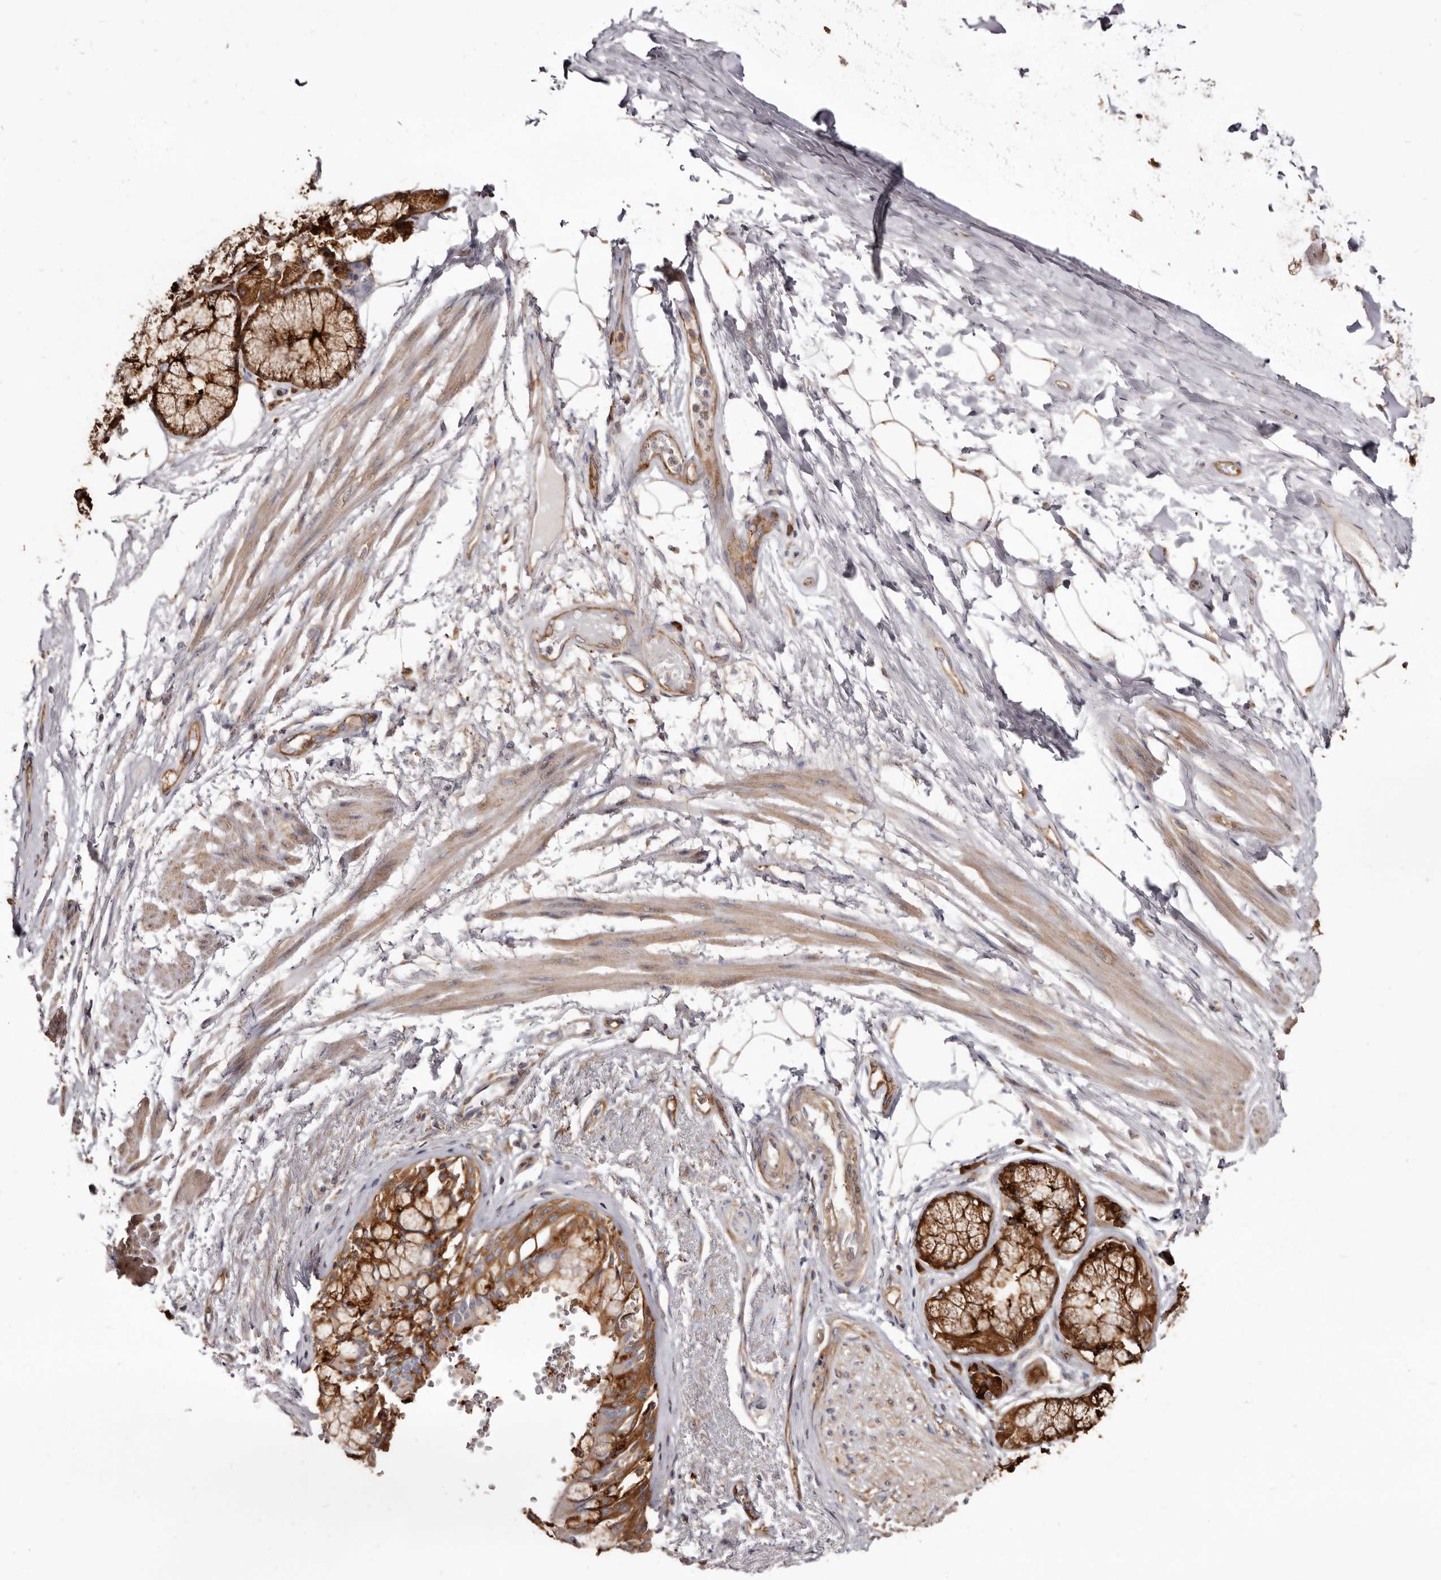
{"staining": {"intensity": "moderate", "quantity": "25%-75%", "location": "cytoplasmic/membranous"}, "tissue": "adipose tissue", "cell_type": "Adipocytes", "image_type": "normal", "snomed": [{"axis": "morphology", "description": "Normal tissue, NOS"}, {"axis": "topography", "description": "Bronchus"}], "caption": "Brown immunohistochemical staining in benign human adipose tissue demonstrates moderate cytoplasmic/membranous expression in about 25%-75% of adipocytes.", "gene": "TPD52", "patient": {"sex": "male", "age": 66}}